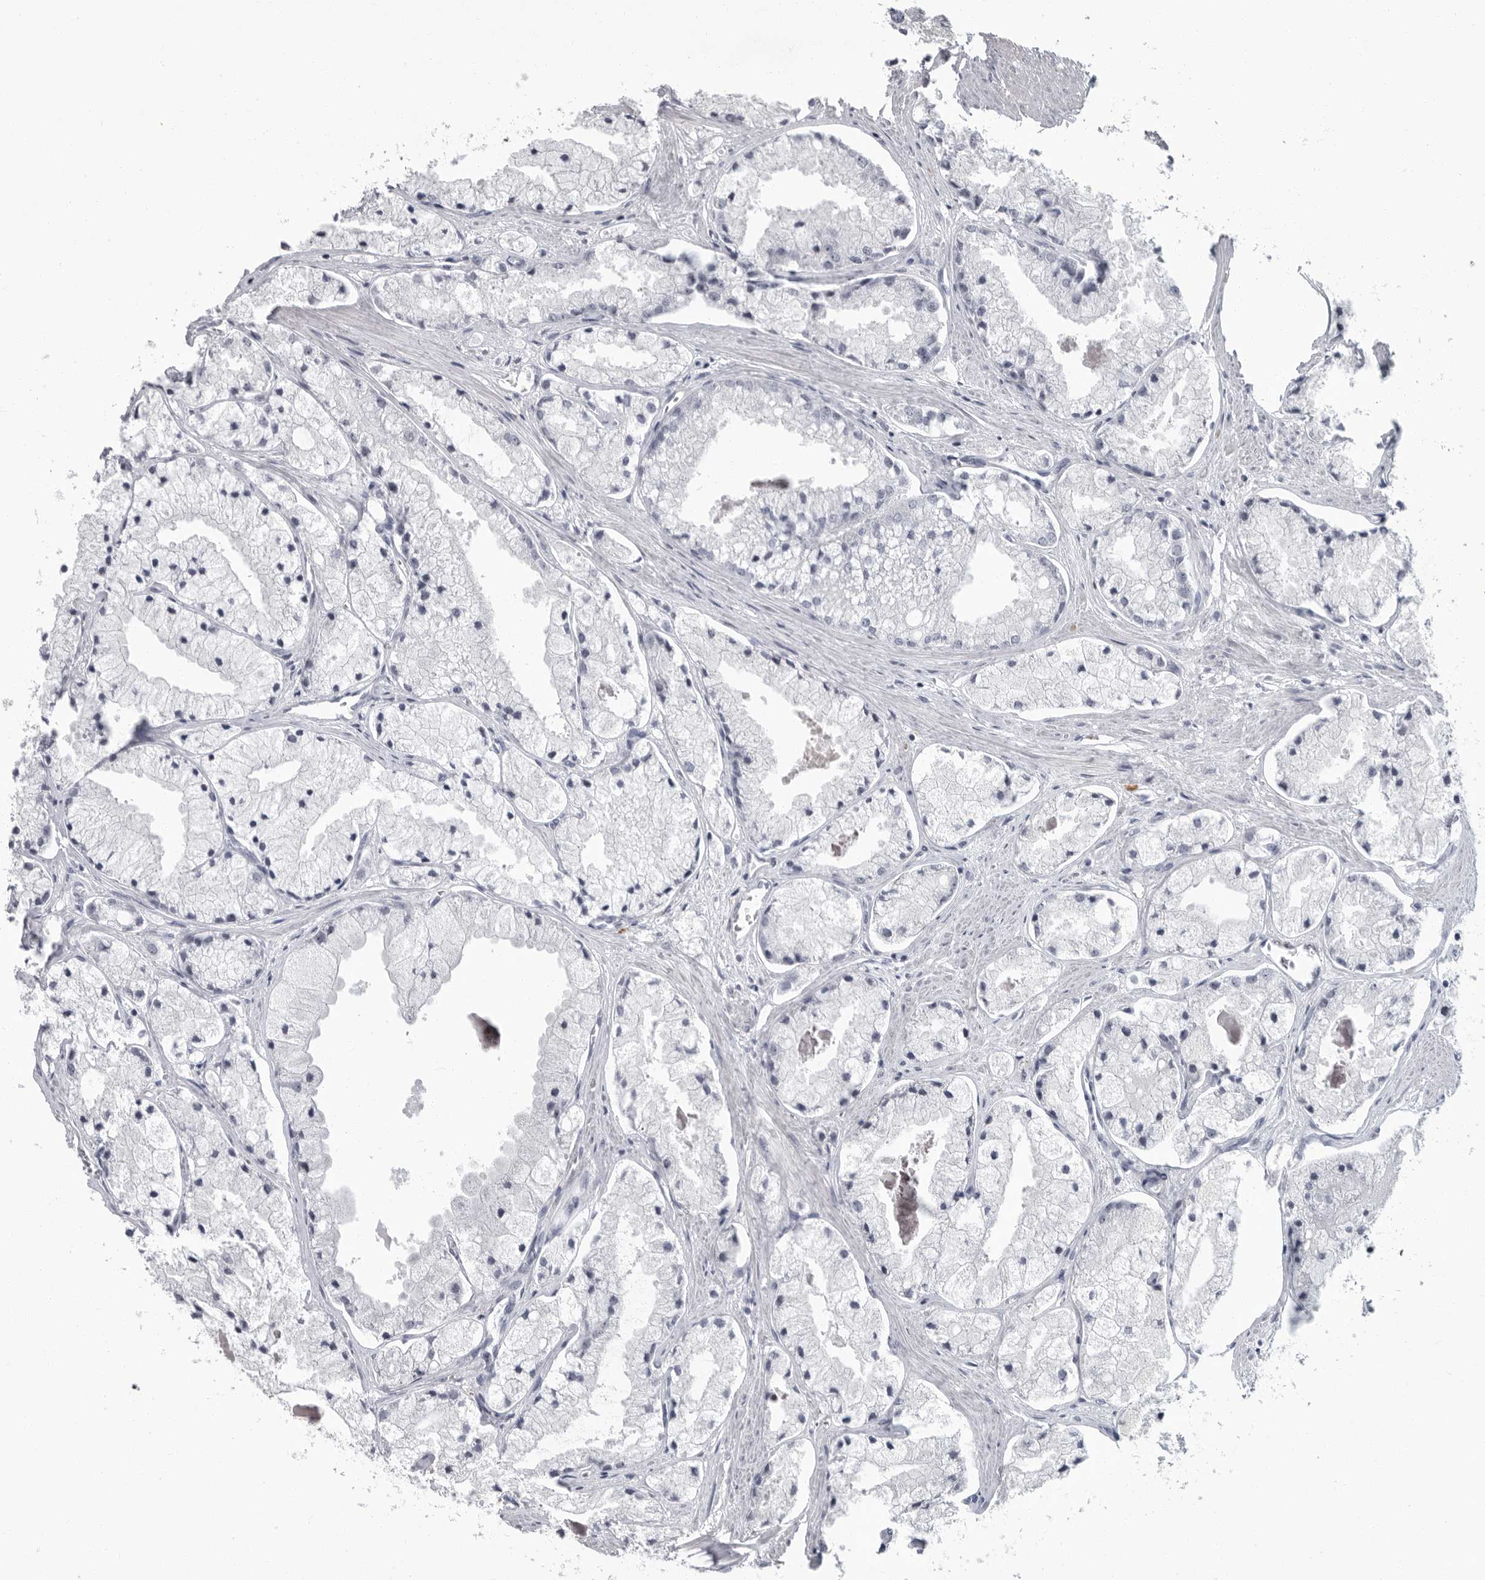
{"staining": {"intensity": "negative", "quantity": "none", "location": "none"}, "tissue": "prostate cancer", "cell_type": "Tumor cells", "image_type": "cancer", "snomed": [{"axis": "morphology", "description": "Adenocarcinoma, High grade"}, {"axis": "topography", "description": "Prostate"}], "caption": "High power microscopy micrograph of an immunohistochemistry (IHC) histopathology image of prostate high-grade adenocarcinoma, revealing no significant expression in tumor cells.", "gene": "SLC25A39", "patient": {"sex": "male", "age": 50}}